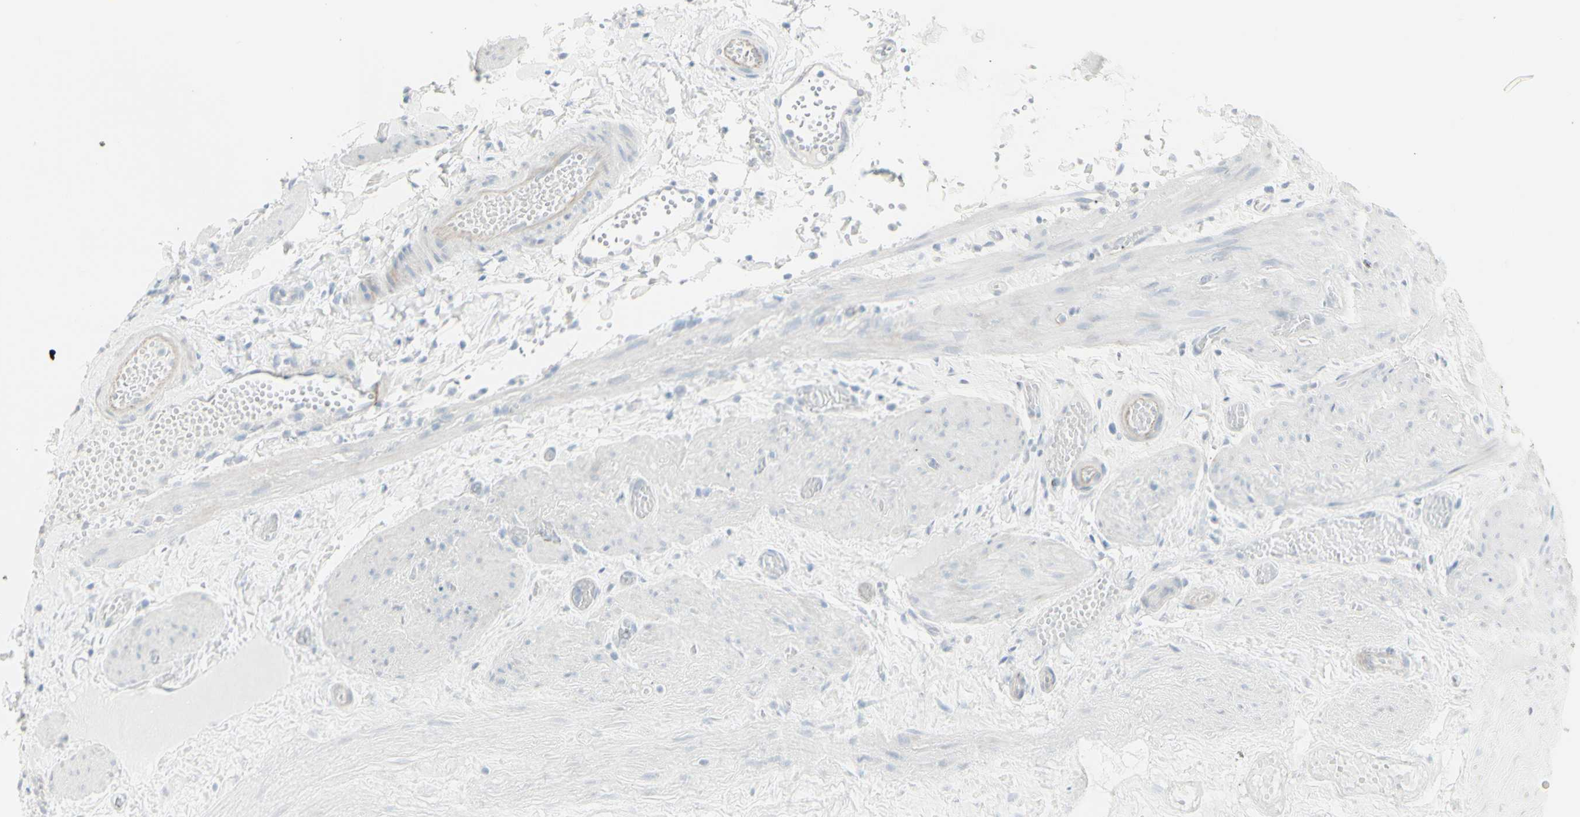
{"staining": {"intensity": "negative", "quantity": "none", "location": "none"}, "tissue": "gallbladder", "cell_type": "Glandular cells", "image_type": "normal", "snomed": [{"axis": "morphology", "description": "Normal tissue, NOS"}, {"axis": "topography", "description": "Gallbladder"}], "caption": "This is an immunohistochemistry micrograph of unremarkable gallbladder. There is no staining in glandular cells.", "gene": "YBX2", "patient": {"sex": "female", "age": 26}}